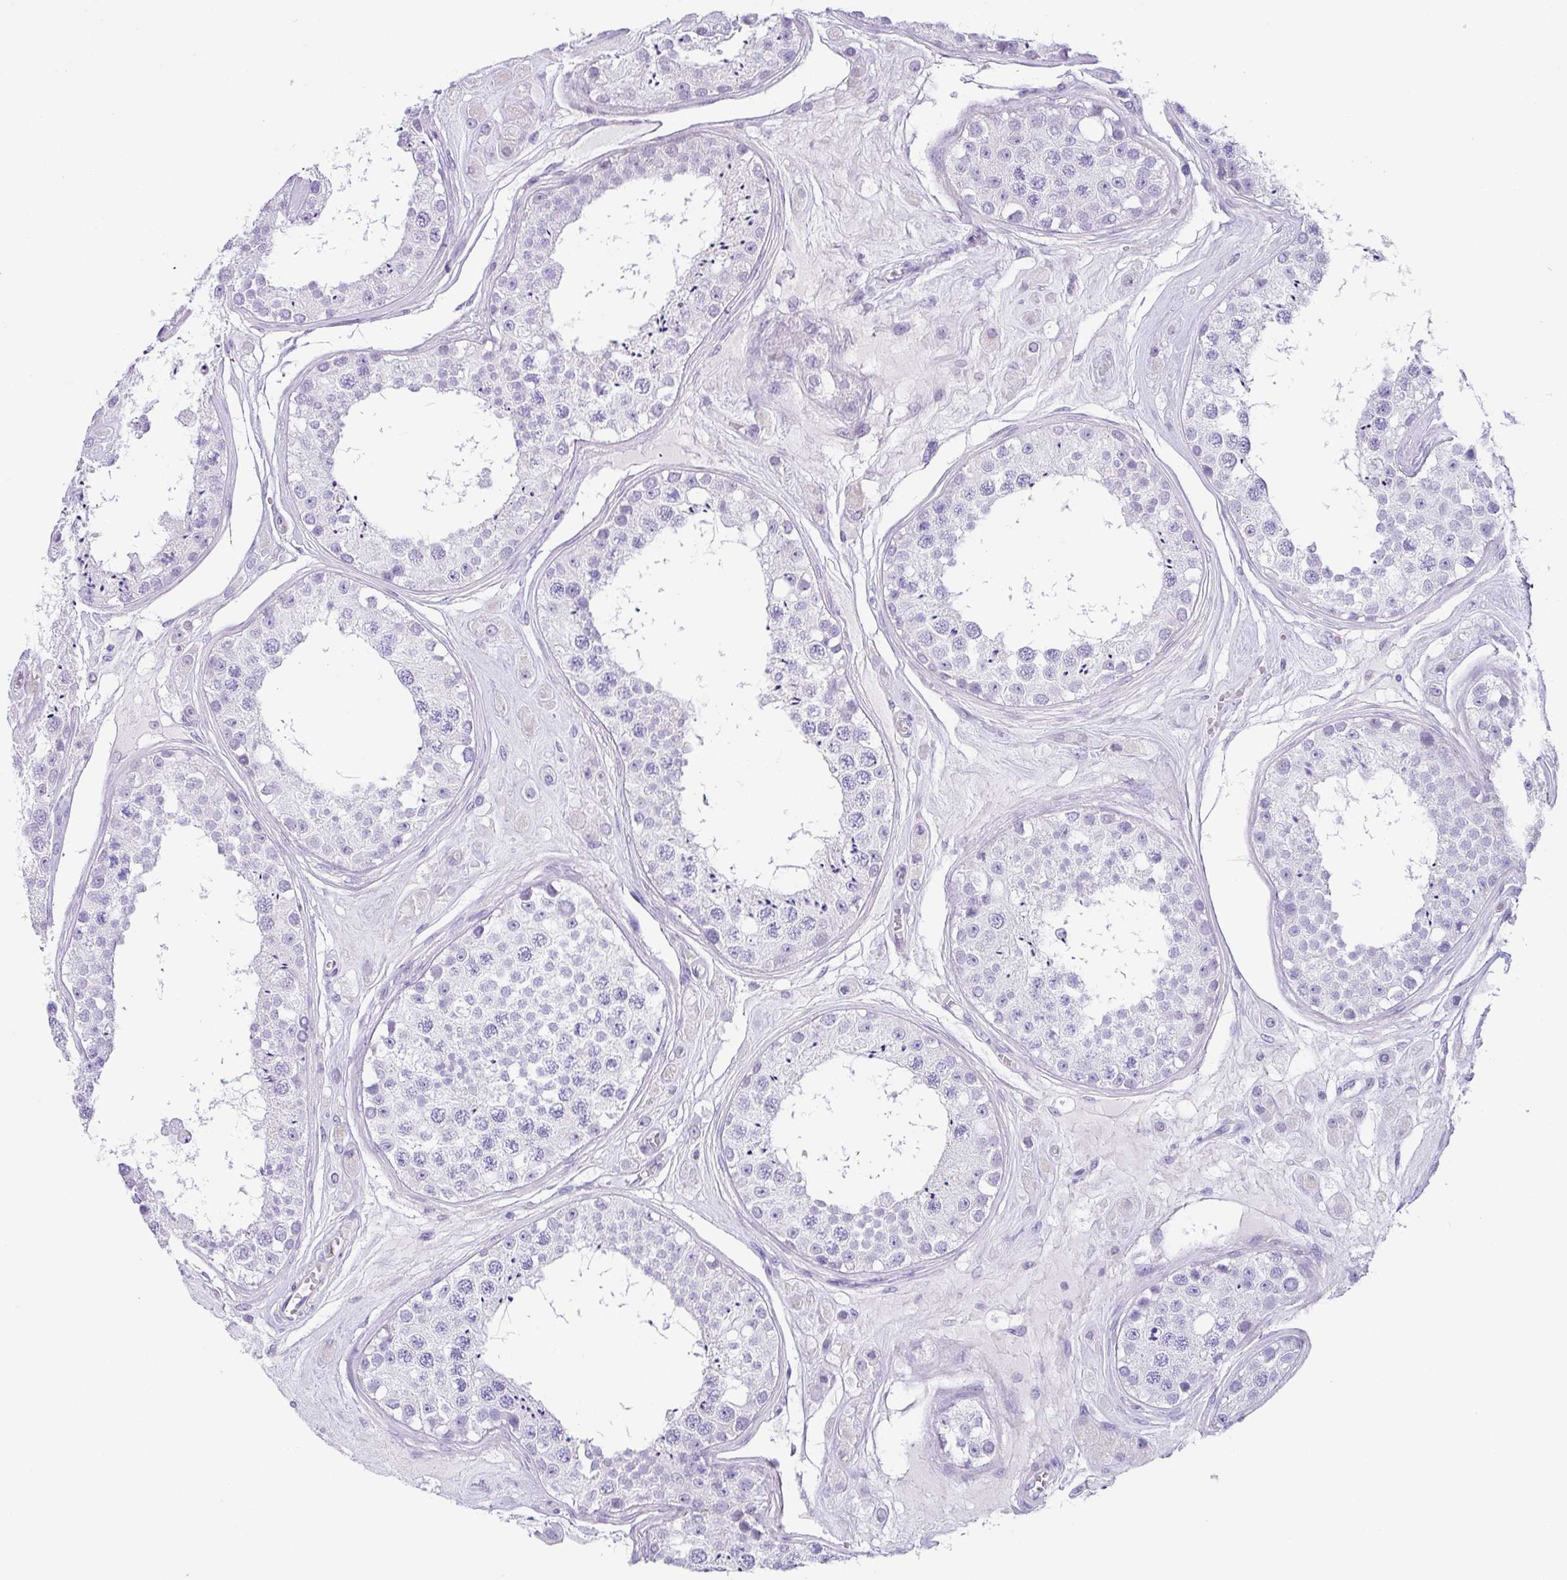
{"staining": {"intensity": "negative", "quantity": "none", "location": "none"}, "tissue": "testis", "cell_type": "Cells in seminiferous ducts", "image_type": "normal", "snomed": [{"axis": "morphology", "description": "Normal tissue, NOS"}, {"axis": "topography", "description": "Testis"}], "caption": "Image shows no significant protein expression in cells in seminiferous ducts of unremarkable testis. (DAB immunohistochemistry (IHC) with hematoxylin counter stain).", "gene": "SH2D3C", "patient": {"sex": "male", "age": 25}}